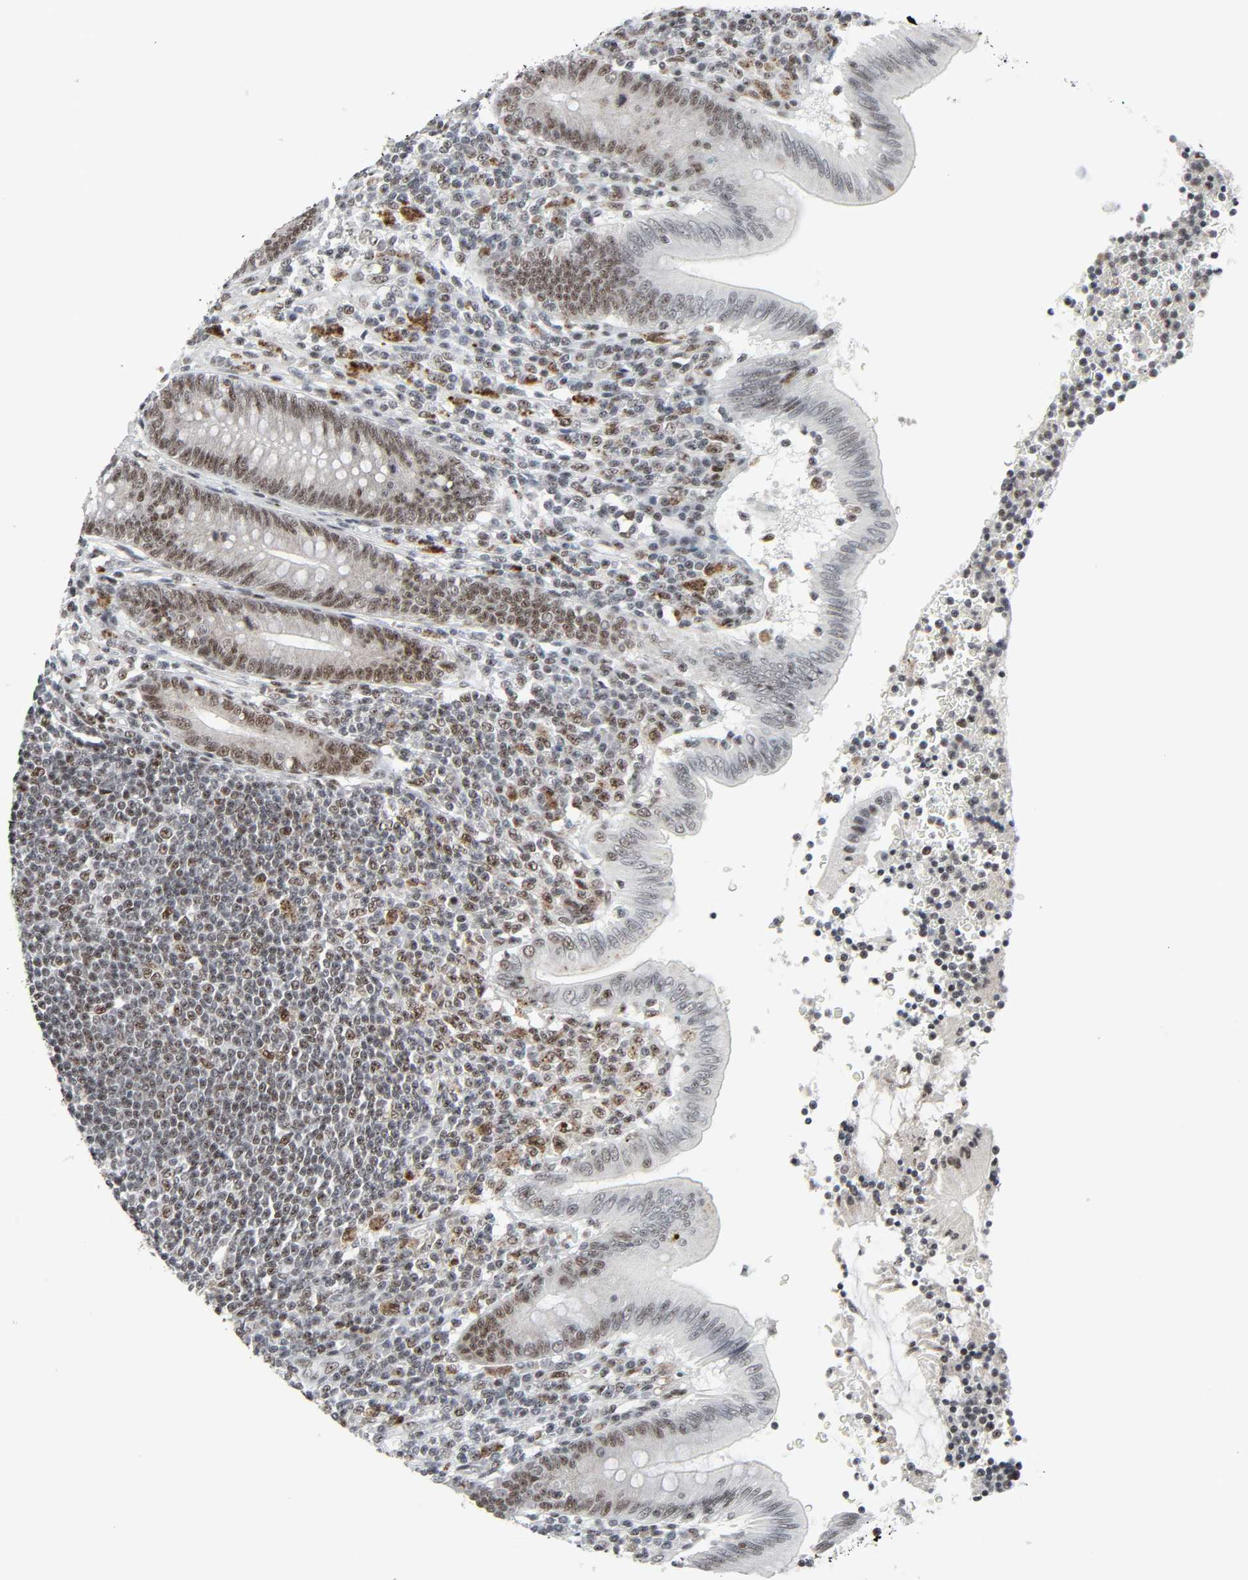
{"staining": {"intensity": "moderate", "quantity": ">75%", "location": "nuclear"}, "tissue": "appendix", "cell_type": "Glandular cells", "image_type": "normal", "snomed": [{"axis": "morphology", "description": "Normal tissue, NOS"}, {"axis": "morphology", "description": "Inflammation, NOS"}, {"axis": "topography", "description": "Appendix"}], "caption": "Protein expression analysis of unremarkable human appendix reveals moderate nuclear positivity in about >75% of glandular cells. The staining is performed using DAB (3,3'-diaminobenzidine) brown chromogen to label protein expression. The nuclei are counter-stained blue using hematoxylin.", "gene": "CDK7", "patient": {"sex": "male", "age": 46}}